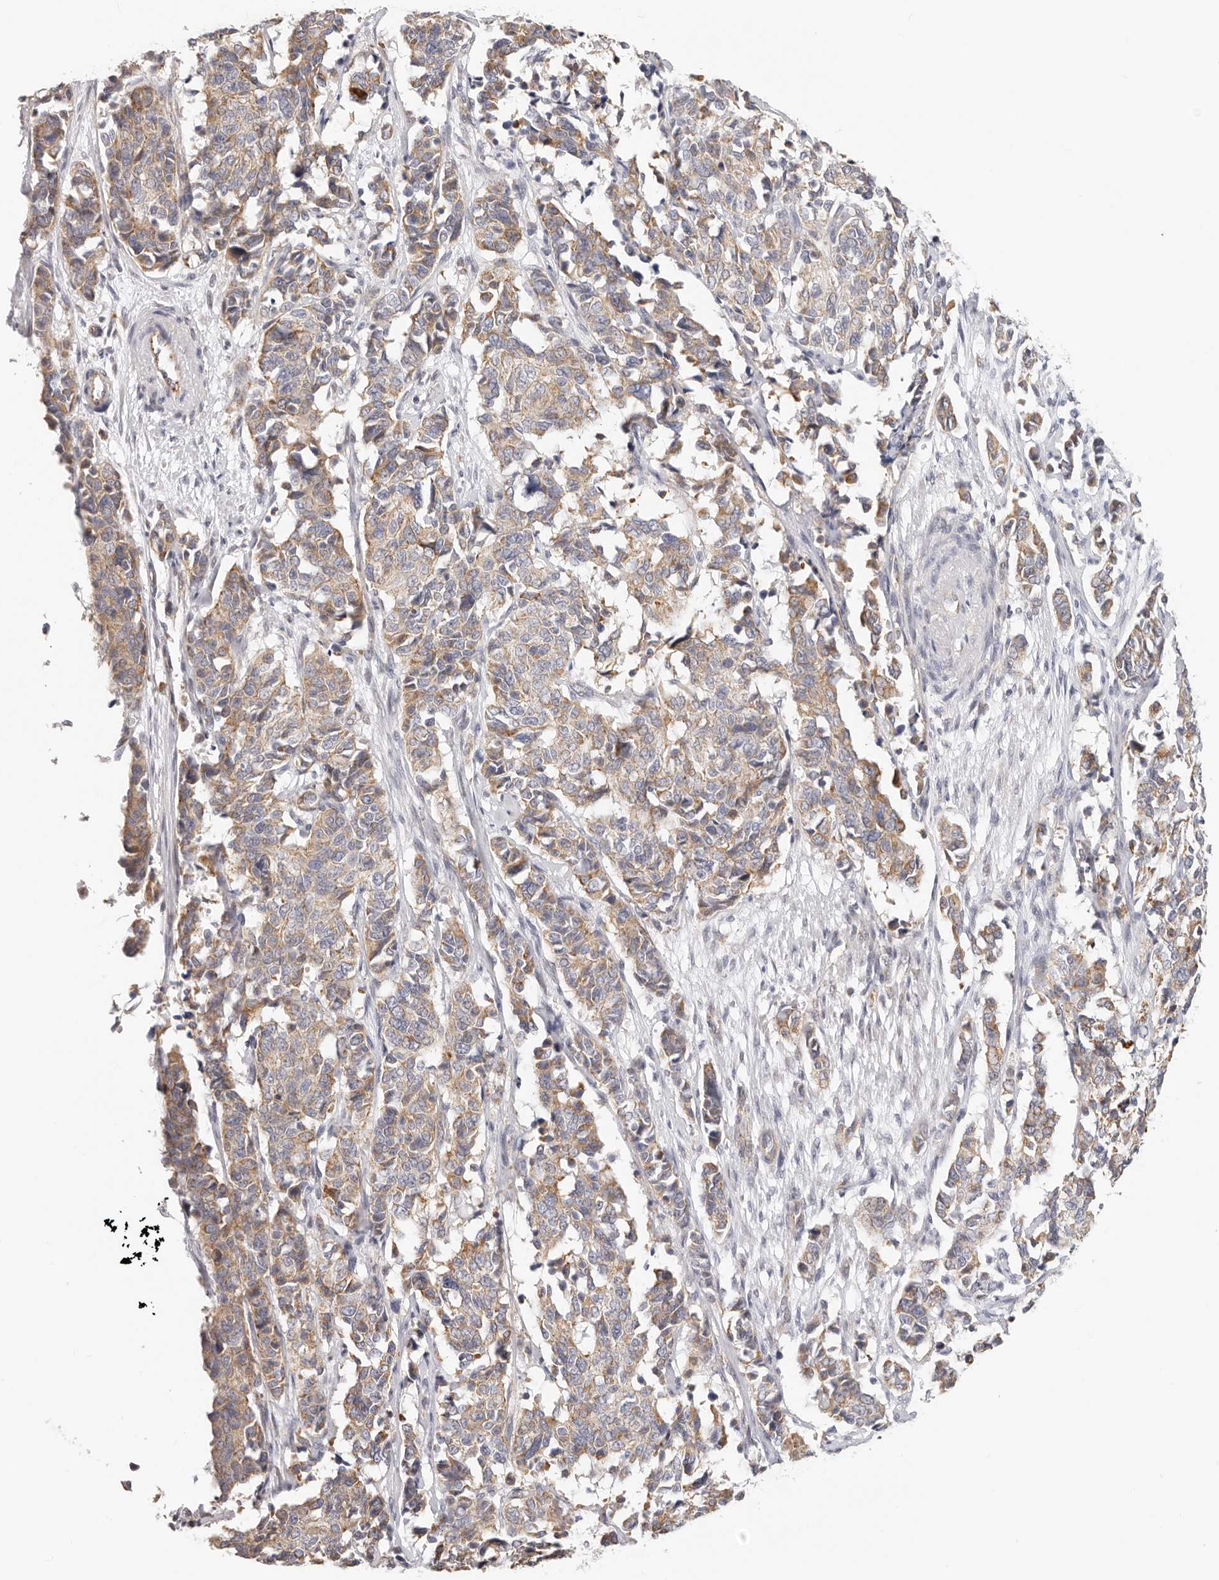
{"staining": {"intensity": "moderate", "quantity": ">75%", "location": "cytoplasmic/membranous"}, "tissue": "cervical cancer", "cell_type": "Tumor cells", "image_type": "cancer", "snomed": [{"axis": "morphology", "description": "Normal tissue, NOS"}, {"axis": "morphology", "description": "Squamous cell carcinoma, NOS"}, {"axis": "topography", "description": "Cervix"}], "caption": "Immunohistochemical staining of cervical cancer shows moderate cytoplasmic/membranous protein staining in about >75% of tumor cells. (DAB IHC, brown staining for protein, blue staining for nuclei).", "gene": "AFDN", "patient": {"sex": "female", "age": 35}}